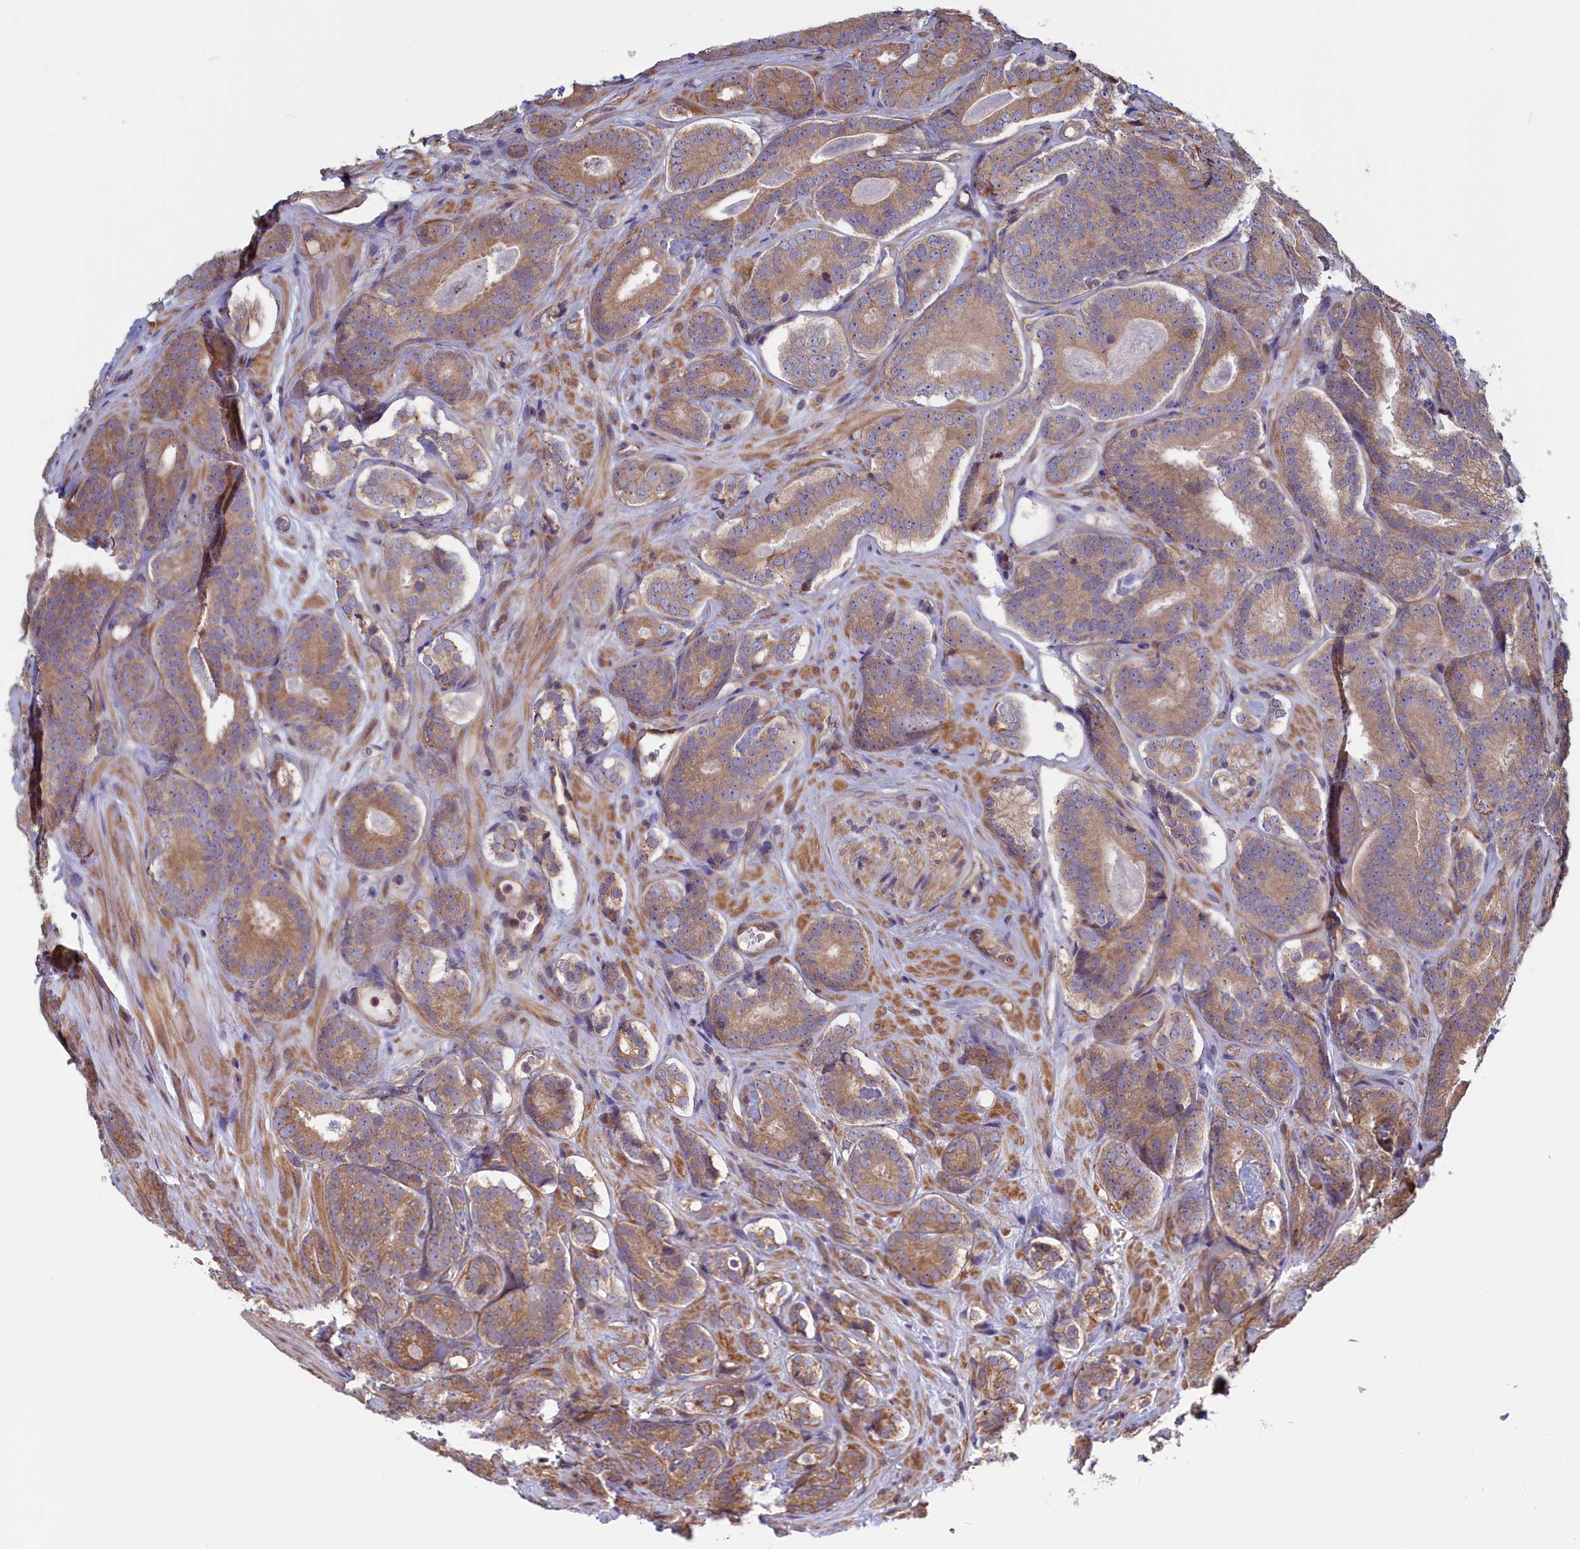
{"staining": {"intensity": "moderate", "quantity": ">75%", "location": "cytoplasmic/membranous"}, "tissue": "prostate cancer", "cell_type": "Tumor cells", "image_type": "cancer", "snomed": [{"axis": "morphology", "description": "Adenocarcinoma, High grade"}, {"axis": "topography", "description": "Prostate"}], "caption": "The image reveals a brown stain indicating the presence of a protein in the cytoplasmic/membranous of tumor cells in prostate high-grade adenocarcinoma. The protein of interest is shown in brown color, while the nuclei are stained blue.", "gene": "RILPL1", "patient": {"sex": "male", "age": 63}}